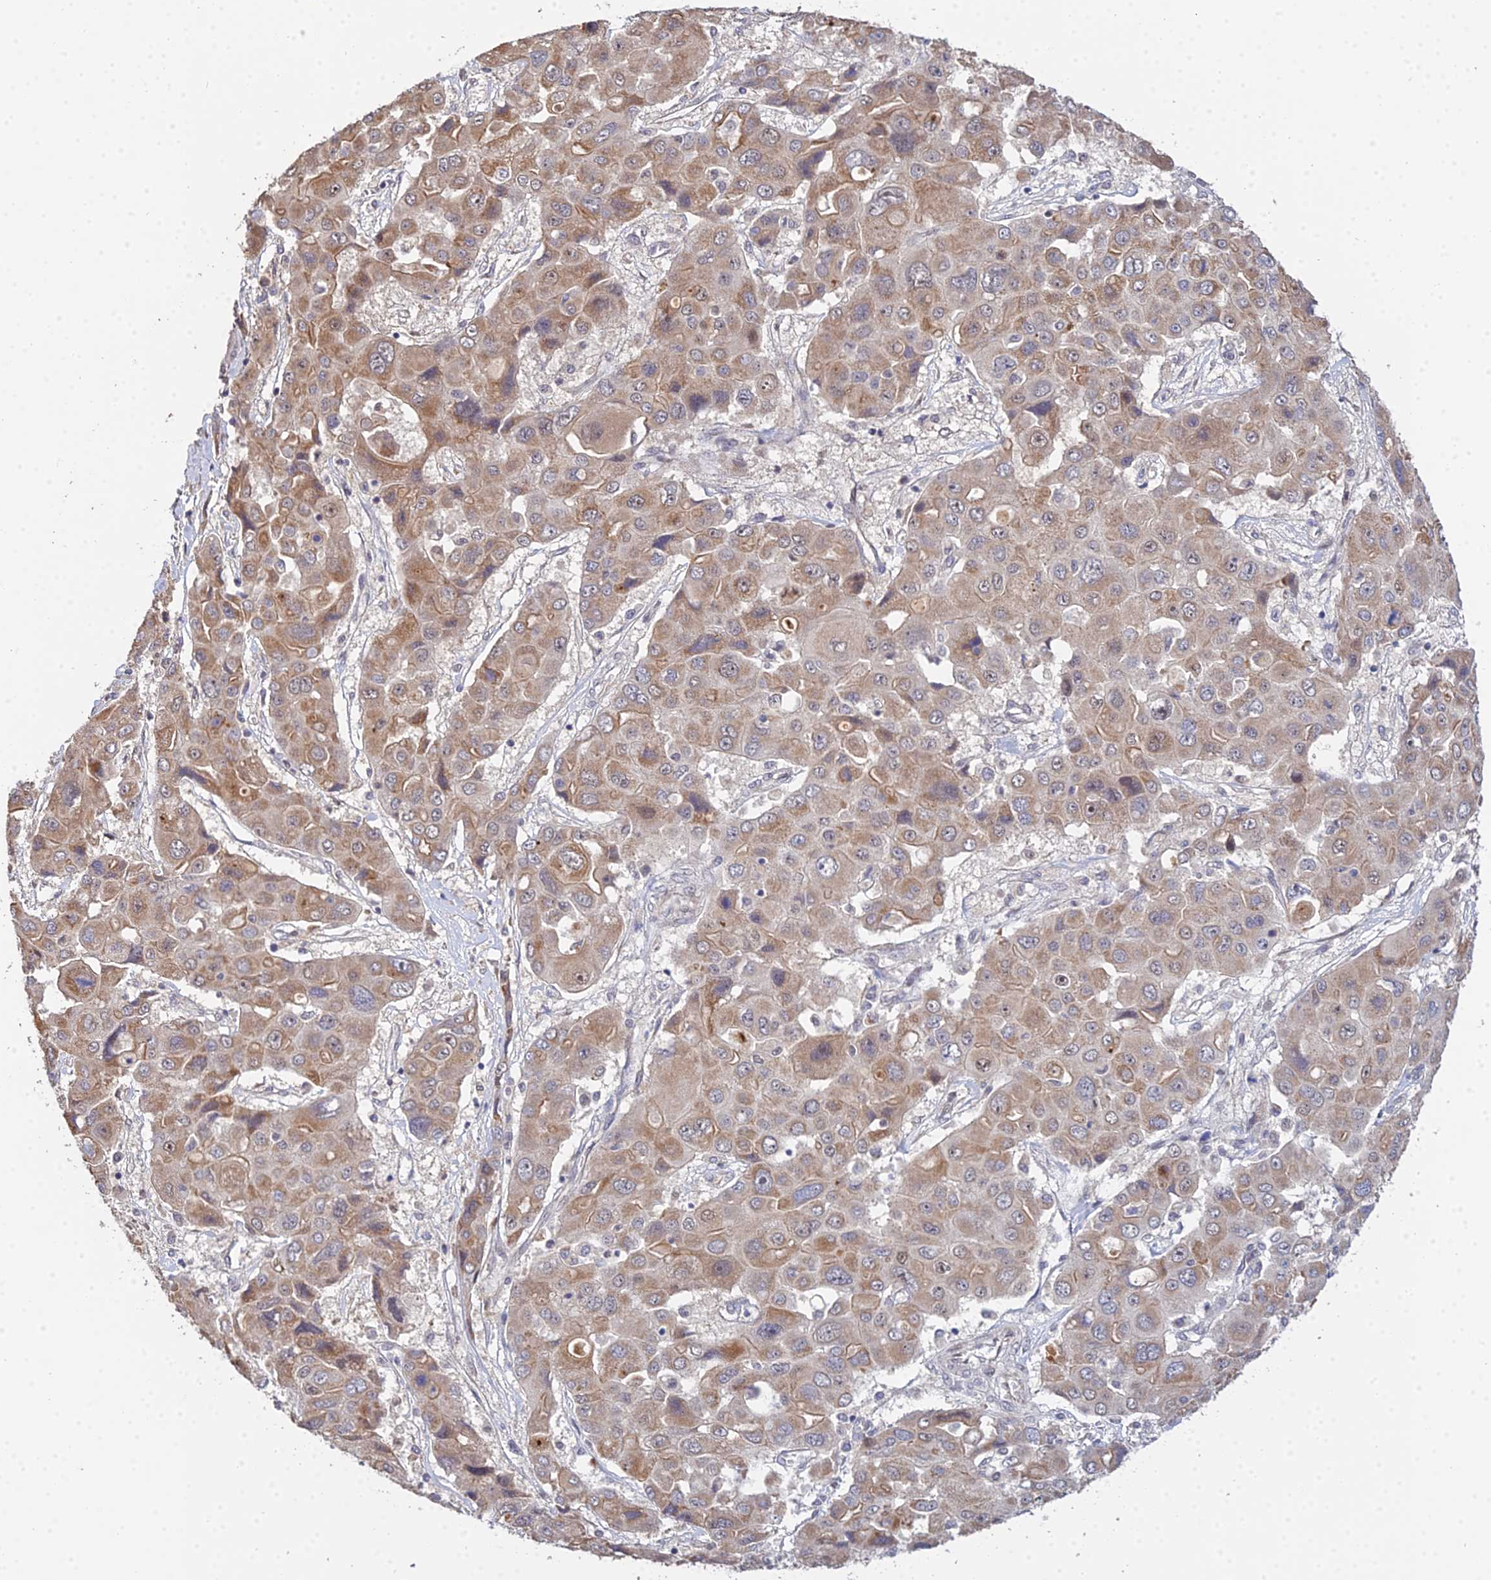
{"staining": {"intensity": "moderate", "quantity": "25%-75%", "location": "cytoplasmic/membranous"}, "tissue": "liver cancer", "cell_type": "Tumor cells", "image_type": "cancer", "snomed": [{"axis": "morphology", "description": "Cholangiocarcinoma"}, {"axis": "topography", "description": "Liver"}], "caption": "Immunohistochemical staining of liver cancer (cholangiocarcinoma) reveals moderate cytoplasmic/membranous protein positivity in about 25%-75% of tumor cells.", "gene": "ERCC5", "patient": {"sex": "male", "age": 67}}